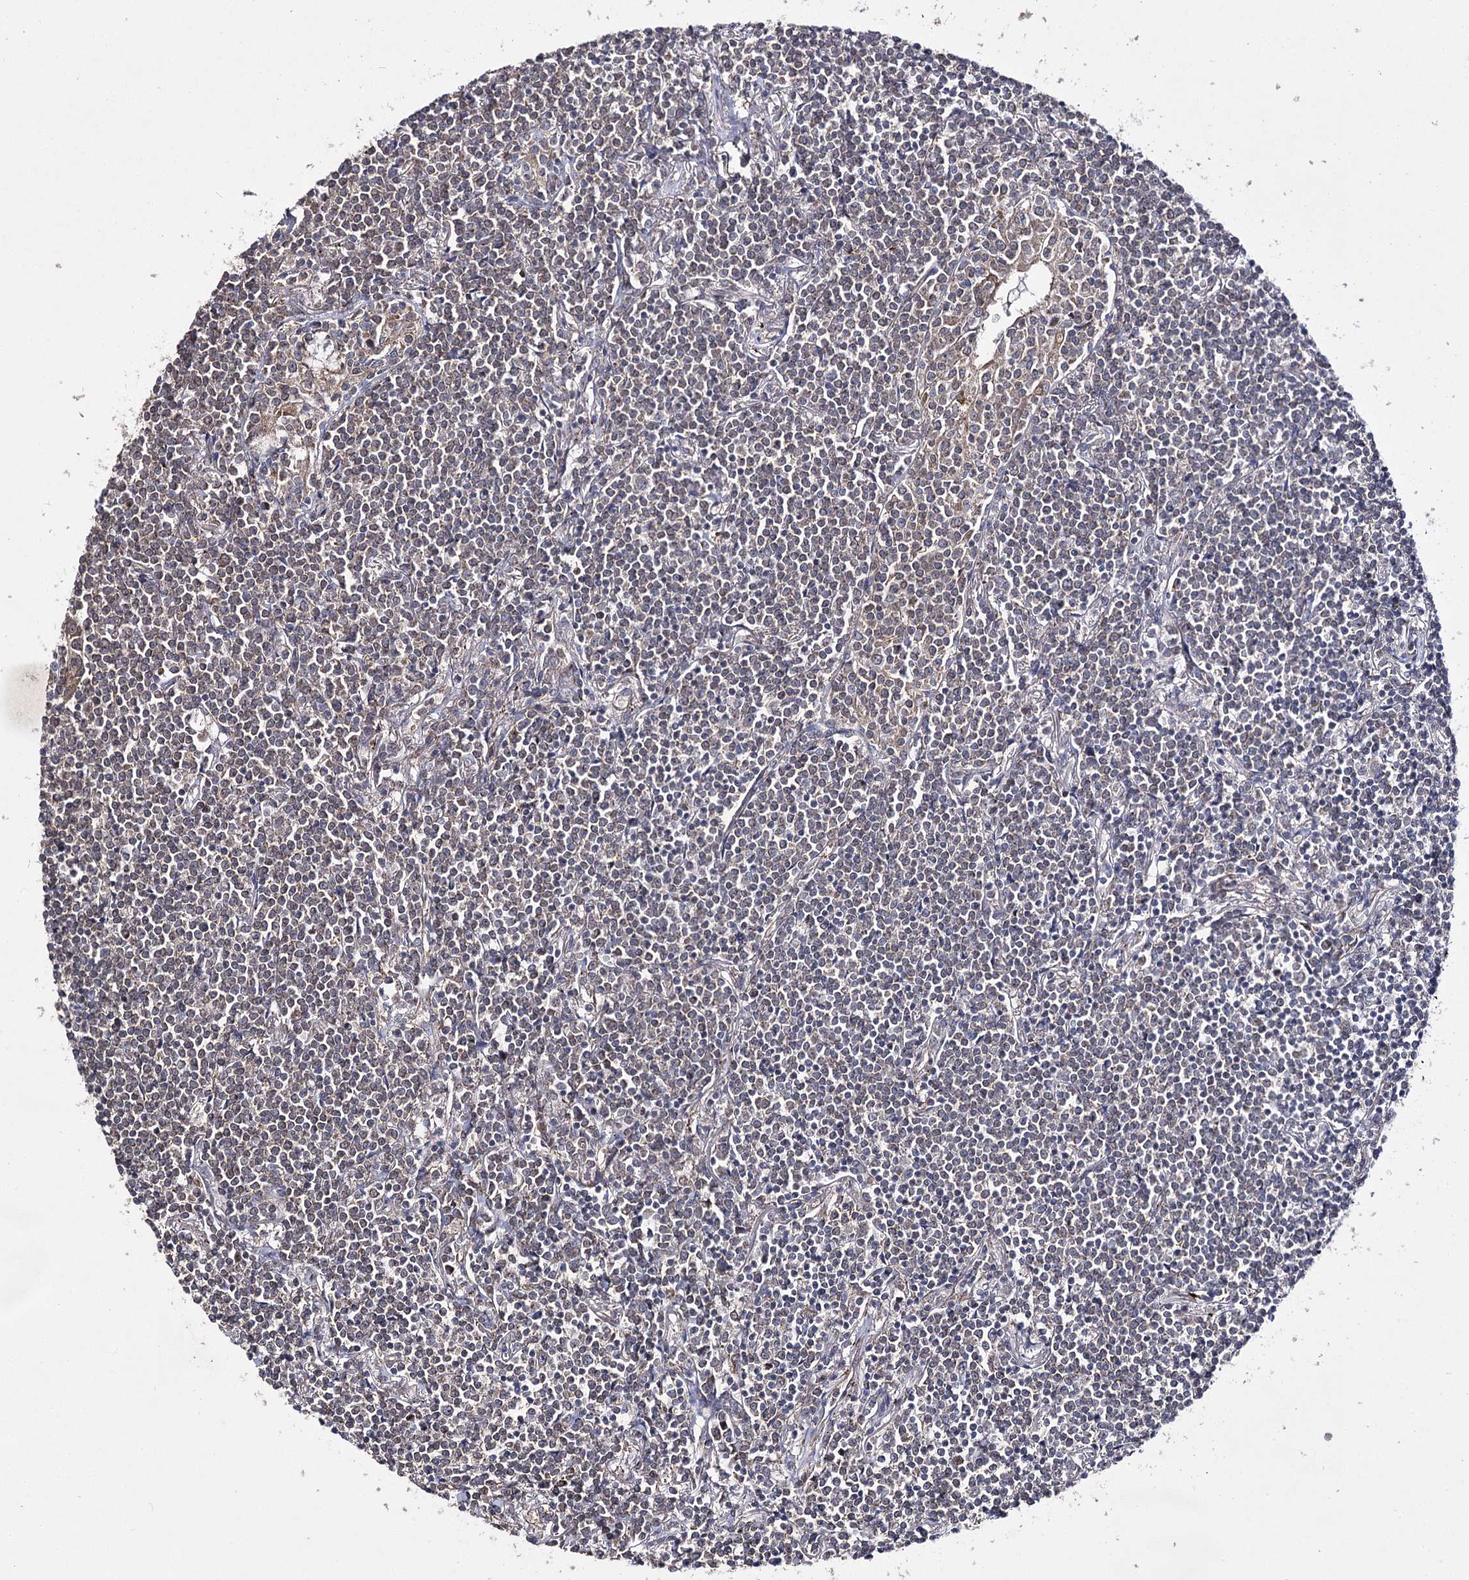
{"staining": {"intensity": "negative", "quantity": "none", "location": "none"}, "tissue": "lymphoma", "cell_type": "Tumor cells", "image_type": "cancer", "snomed": [{"axis": "morphology", "description": "Malignant lymphoma, non-Hodgkin's type, Low grade"}, {"axis": "topography", "description": "Lung"}], "caption": "This is a micrograph of immunohistochemistry staining of lymphoma, which shows no positivity in tumor cells.", "gene": "AURKC", "patient": {"sex": "female", "age": 71}}